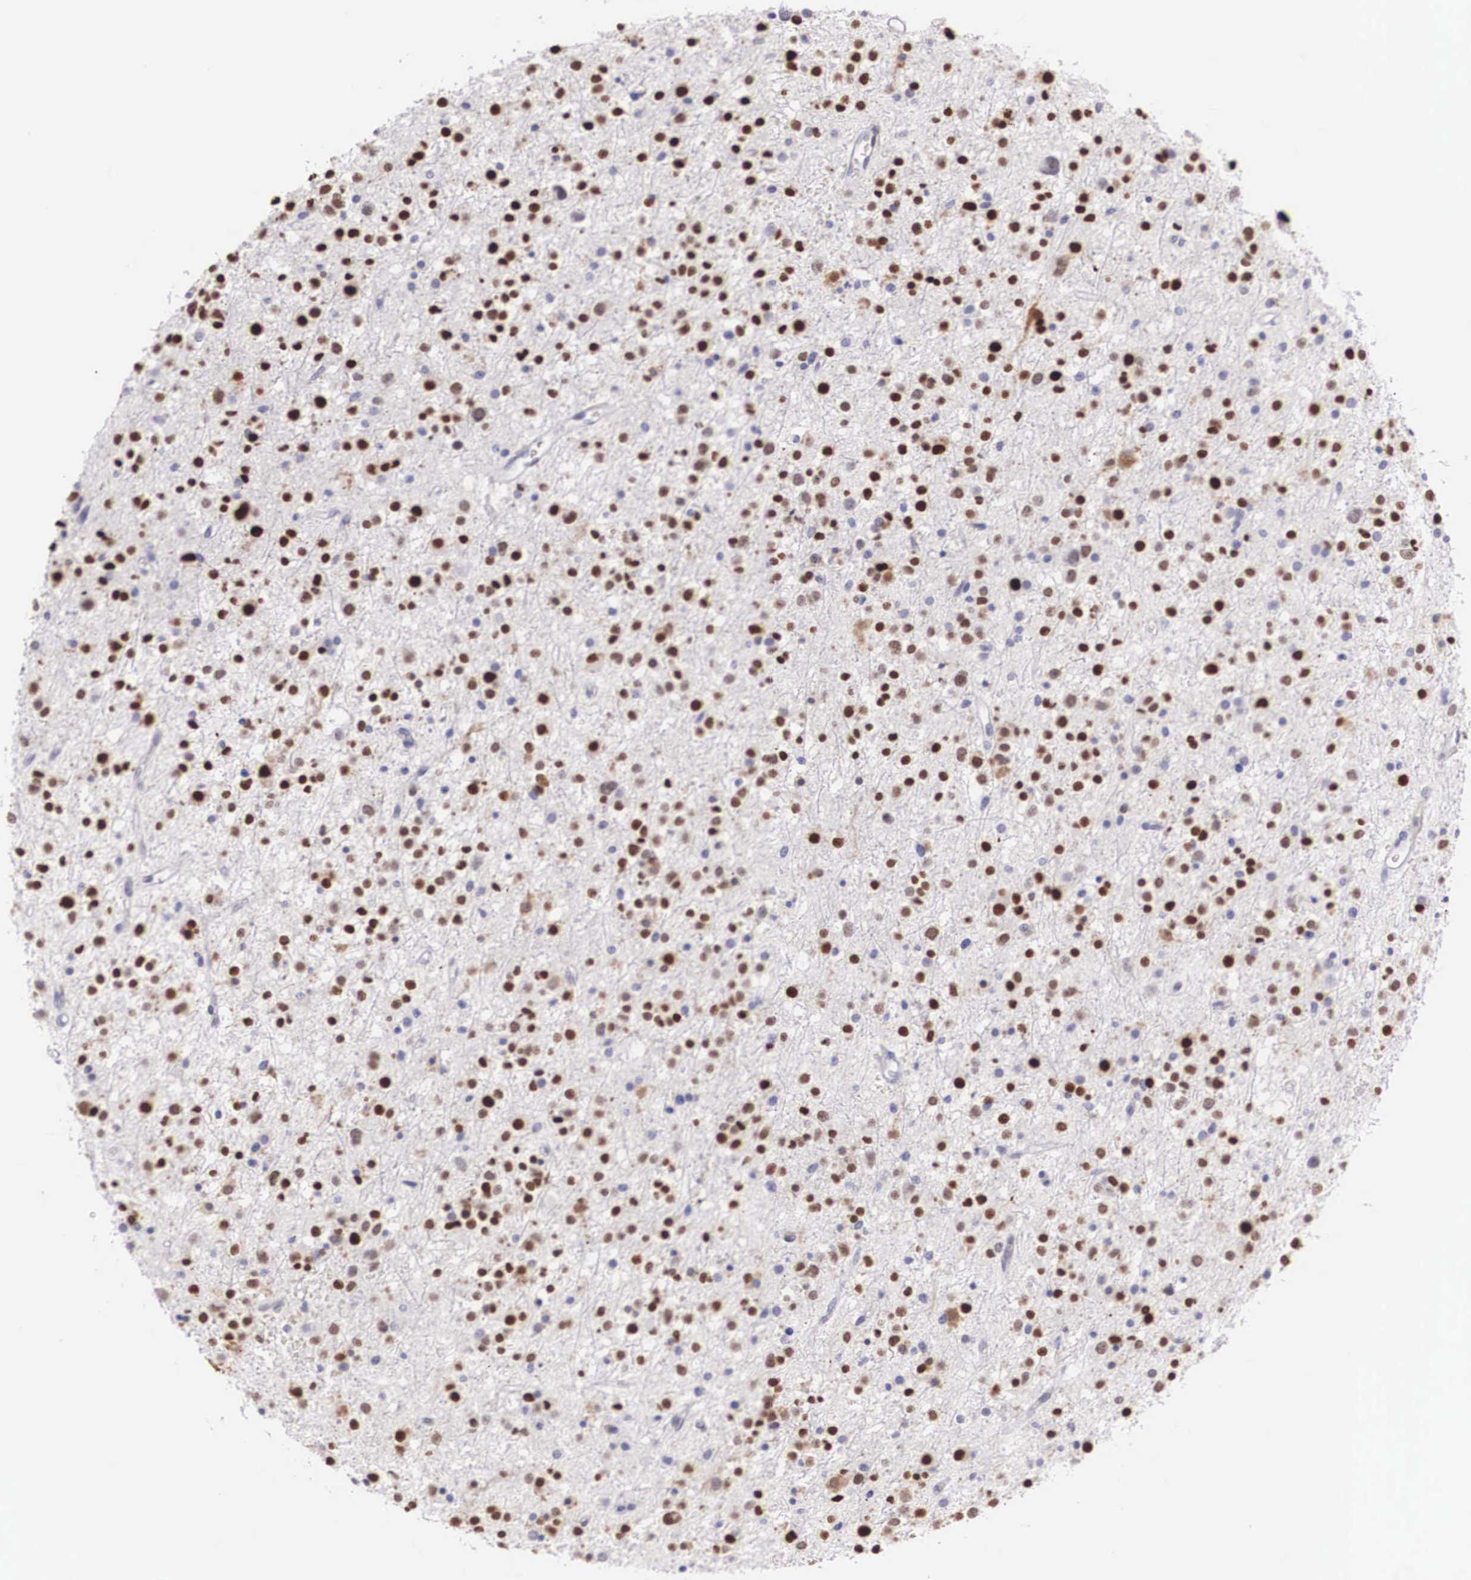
{"staining": {"intensity": "moderate", "quantity": "25%-75%", "location": "nuclear"}, "tissue": "glioma", "cell_type": "Tumor cells", "image_type": "cancer", "snomed": [{"axis": "morphology", "description": "Glioma, malignant, Low grade"}, {"axis": "topography", "description": "Brain"}], "caption": "DAB immunohistochemical staining of human malignant low-grade glioma shows moderate nuclear protein staining in approximately 25%-75% of tumor cells. The protein is stained brown, and the nuclei are stained in blue (DAB IHC with brightfield microscopy, high magnification).", "gene": "HMGN5", "patient": {"sex": "female", "age": 36}}